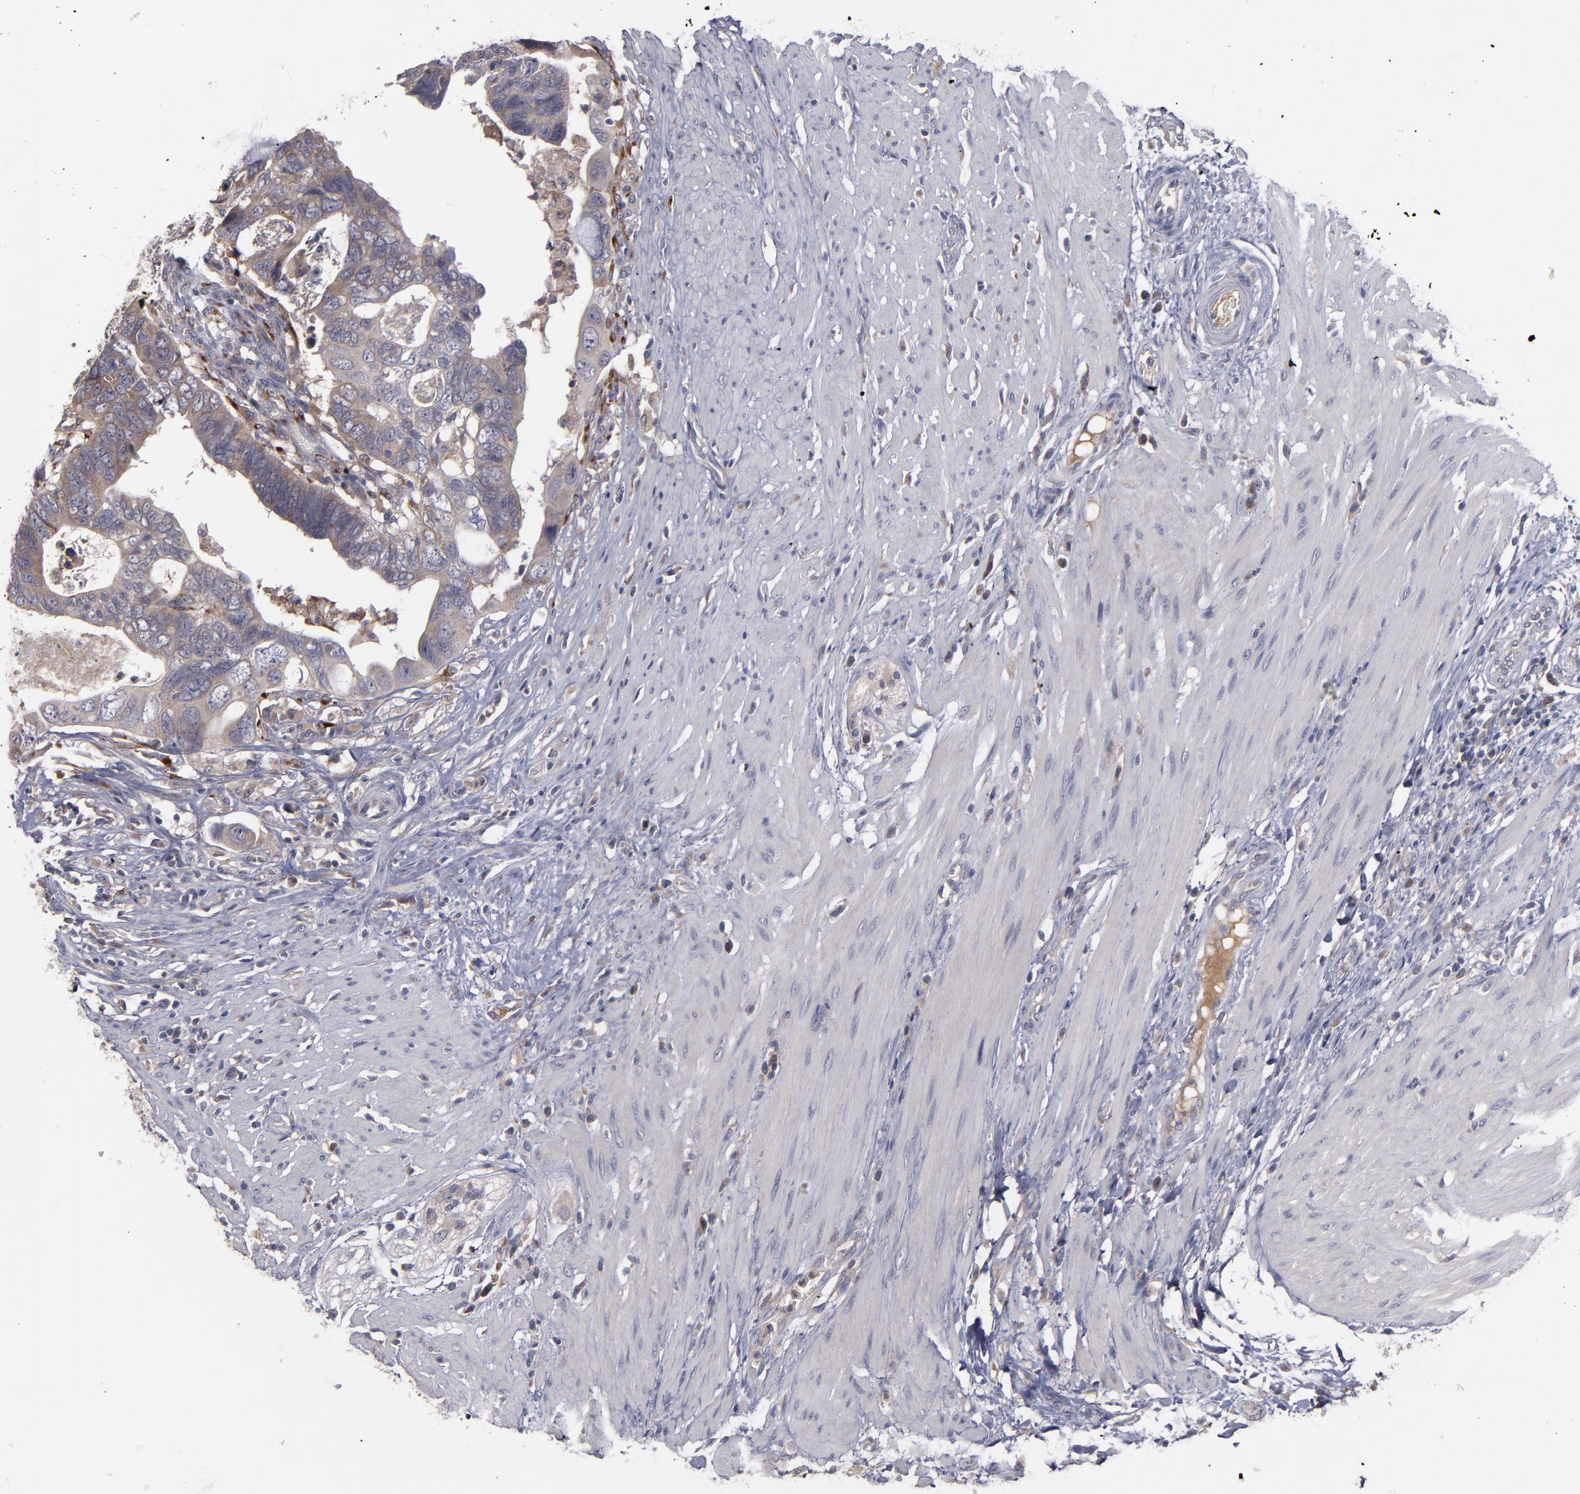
{"staining": {"intensity": "weak", "quantity": ">75%", "location": "cytoplasmic/membranous"}, "tissue": "colorectal cancer", "cell_type": "Tumor cells", "image_type": "cancer", "snomed": [{"axis": "morphology", "description": "Adenocarcinoma, NOS"}, {"axis": "topography", "description": "Rectum"}], "caption": "Protein expression analysis of human colorectal cancer (adenocarcinoma) reveals weak cytoplasmic/membranous expression in approximately >75% of tumor cells.", "gene": "MMP11", "patient": {"sex": "male", "age": 53}}